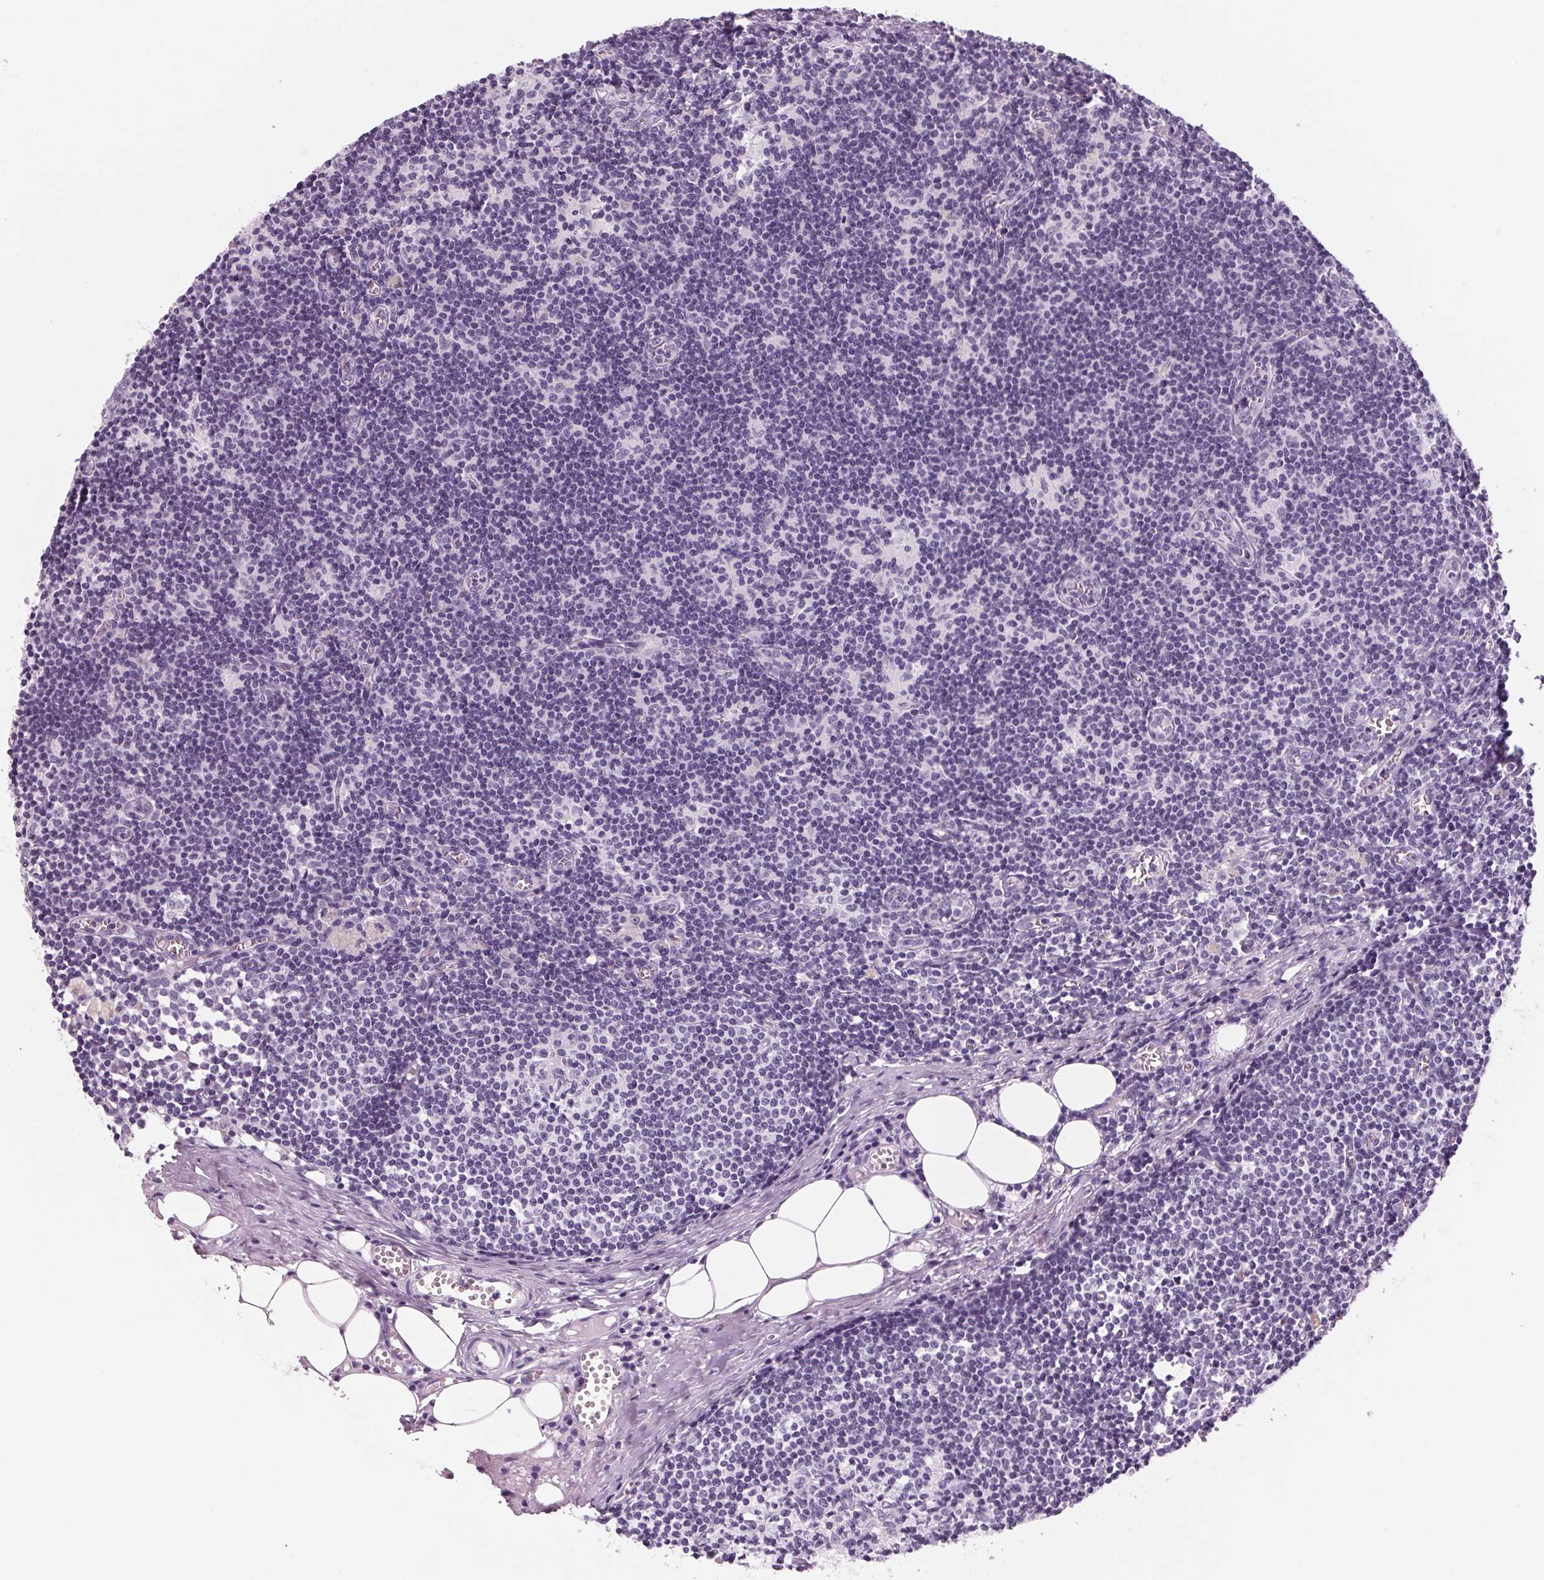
{"staining": {"intensity": "negative", "quantity": "none", "location": "none"}, "tissue": "lymph node", "cell_type": "Germinal center cells", "image_type": "normal", "snomed": [{"axis": "morphology", "description": "Normal tissue, NOS"}, {"axis": "topography", "description": "Lymph node"}], "caption": "A high-resolution photomicrograph shows immunohistochemistry (IHC) staining of unremarkable lymph node, which demonstrates no significant positivity in germinal center cells.", "gene": "ADAM20", "patient": {"sex": "female", "age": 52}}